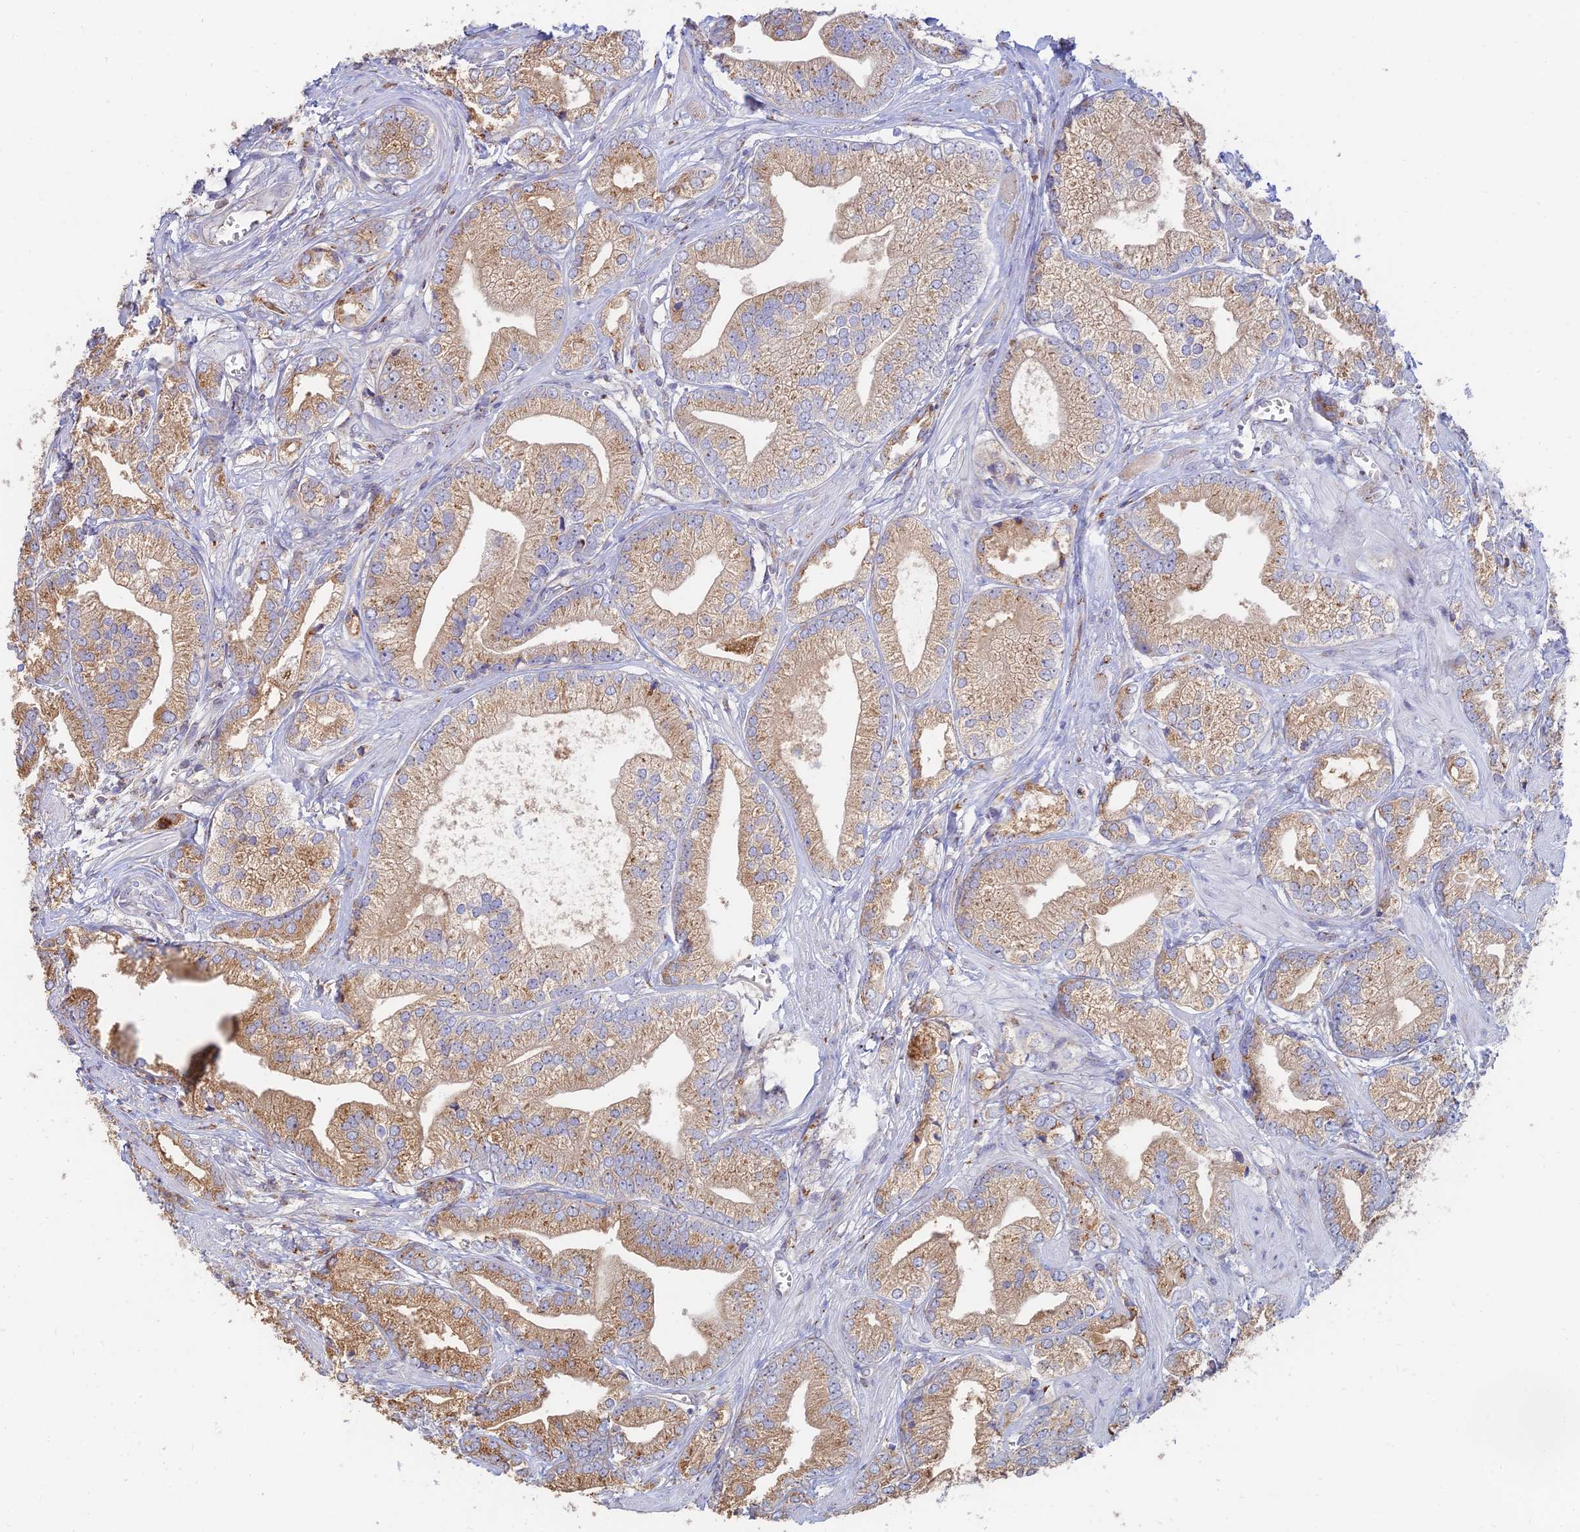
{"staining": {"intensity": "moderate", "quantity": ">75%", "location": "cytoplasmic/membranous"}, "tissue": "prostate cancer", "cell_type": "Tumor cells", "image_type": "cancer", "snomed": [{"axis": "morphology", "description": "Adenocarcinoma, High grade"}, {"axis": "topography", "description": "Prostate"}], "caption": "This histopathology image demonstrates prostate cancer (high-grade adenocarcinoma) stained with immunohistochemistry to label a protein in brown. The cytoplasmic/membranous of tumor cells show moderate positivity for the protein. Nuclei are counter-stained blue.", "gene": "HS2ST1", "patient": {"sex": "male", "age": 50}}